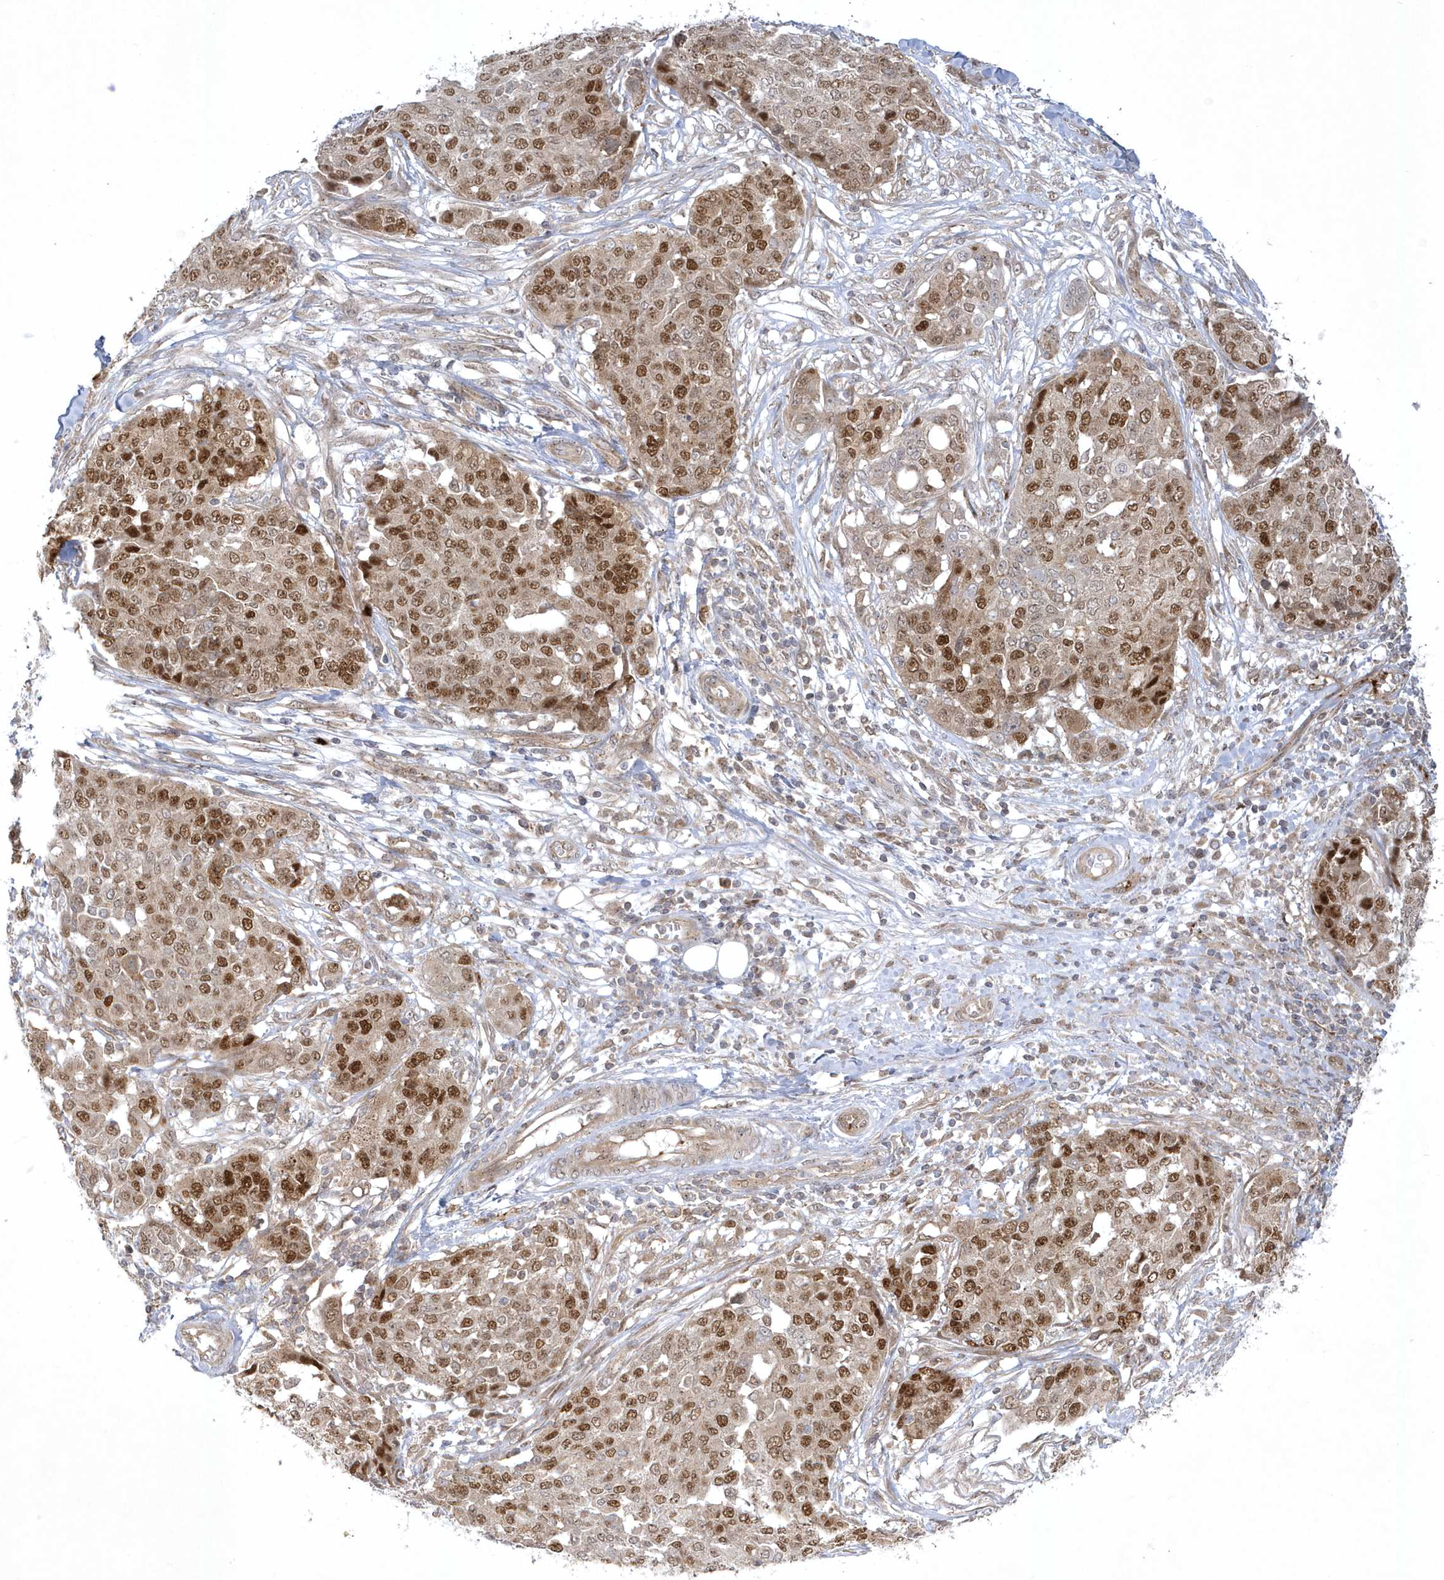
{"staining": {"intensity": "moderate", "quantity": ">75%", "location": "nuclear"}, "tissue": "ovarian cancer", "cell_type": "Tumor cells", "image_type": "cancer", "snomed": [{"axis": "morphology", "description": "Cystadenocarcinoma, serous, NOS"}, {"axis": "topography", "description": "Soft tissue"}, {"axis": "topography", "description": "Ovary"}], "caption": "A photomicrograph of human ovarian serous cystadenocarcinoma stained for a protein displays moderate nuclear brown staining in tumor cells. (IHC, brightfield microscopy, high magnification).", "gene": "NAF1", "patient": {"sex": "female", "age": 57}}